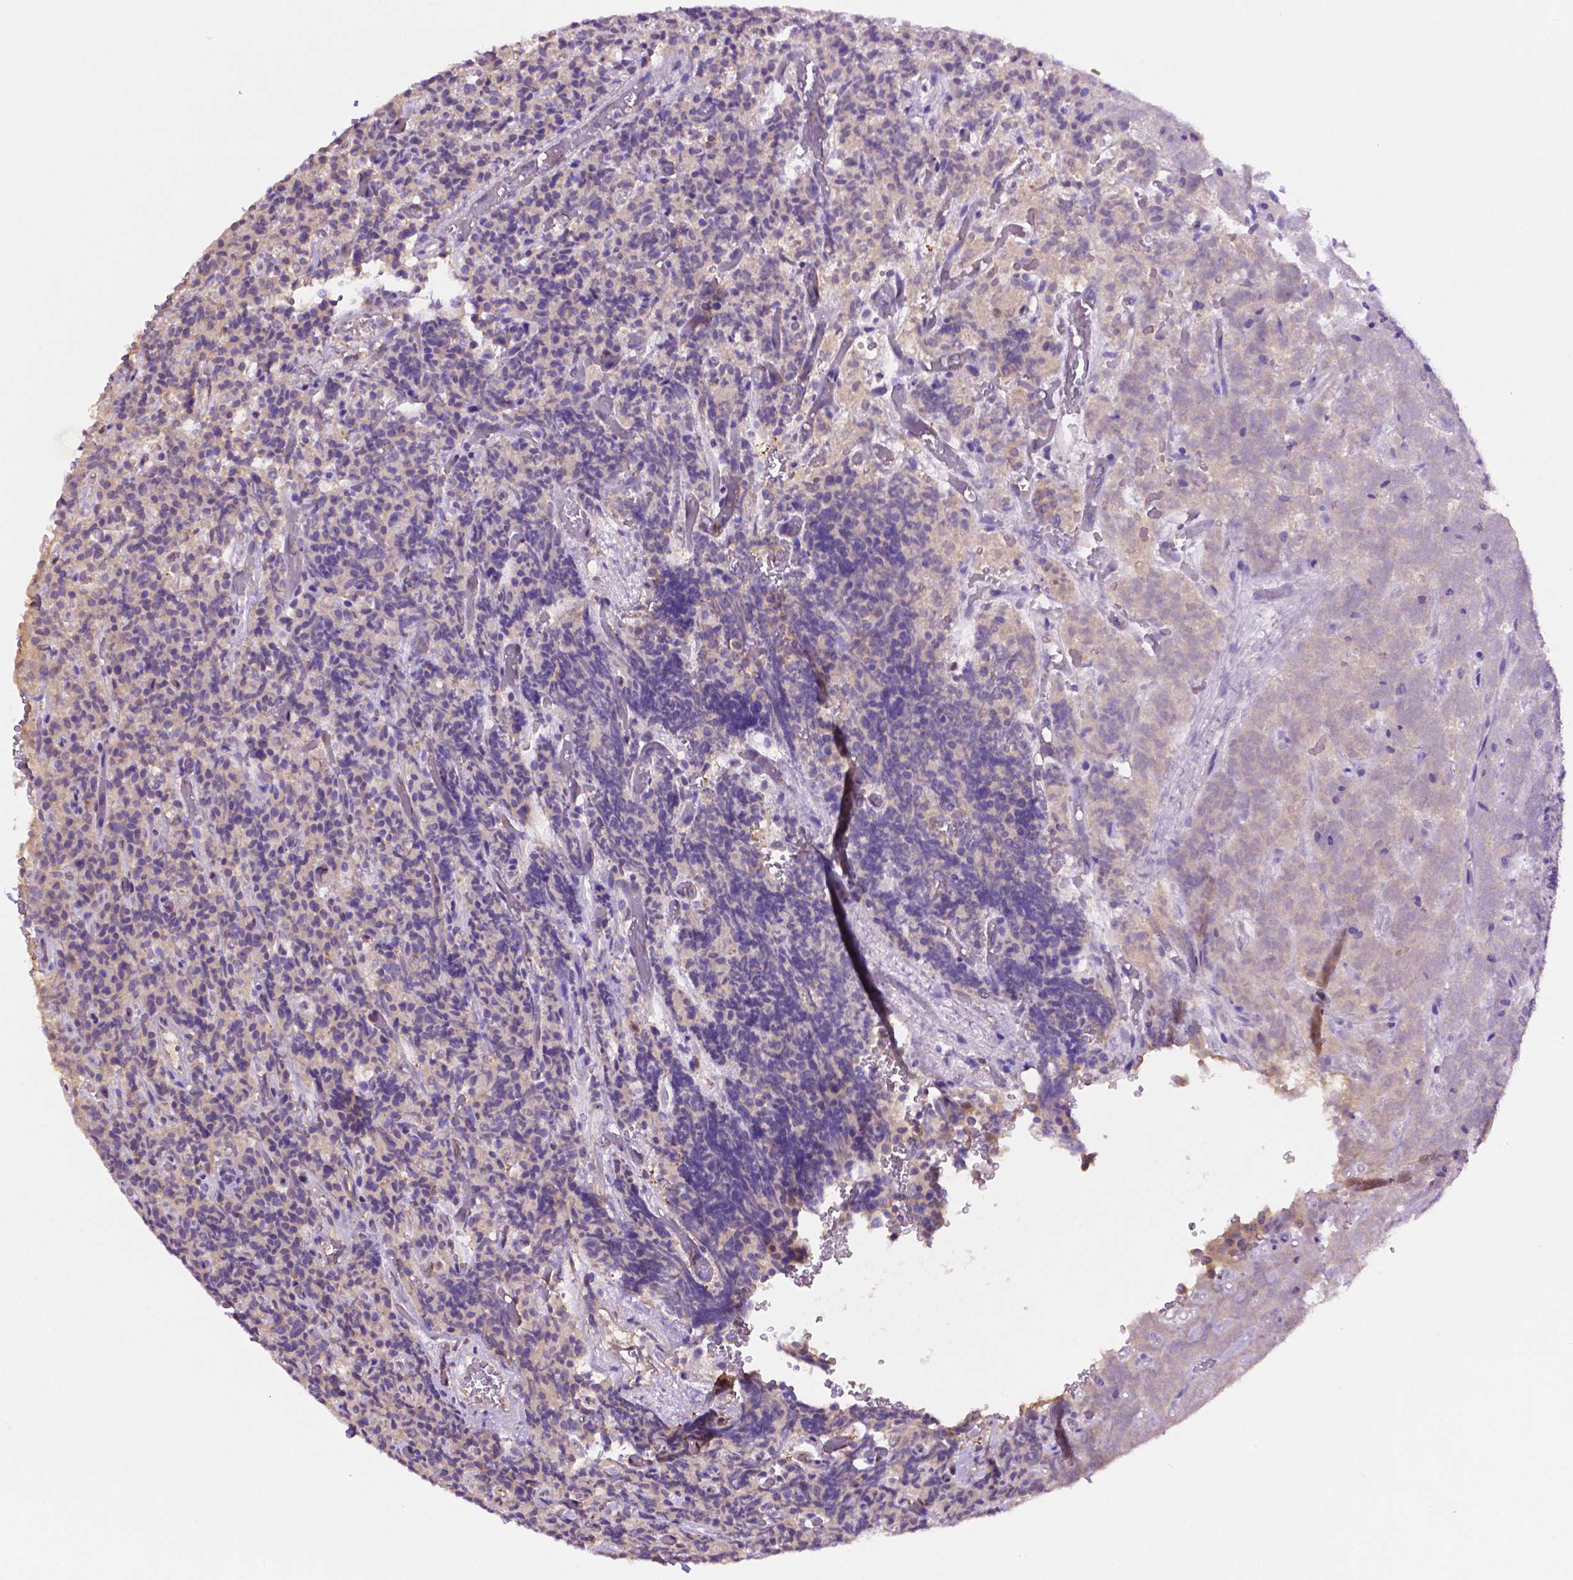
{"staining": {"intensity": "negative", "quantity": "none", "location": "none"}, "tissue": "carcinoid", "cell_type": "Tumor cells", "image_type": "cancer", "snomed": [{"axis": "morphology", "description": "Carcinoid, malignant, NOS"}, {"axis": "topography", "description": "Pancreas"}], "caption": "Carcinoid (malignant) was stained to show a protein in brown. There is no significant expression in tumor cells. The staining was performed using DAB (3,3'-diaminobenzidine) to visualize the protein expression in brown, while the nuclei were stained in blue with hematoxylin (Magnification: 20x).", "gene": "GDPD5", "patient": {"sex": "male", "age": 36}}